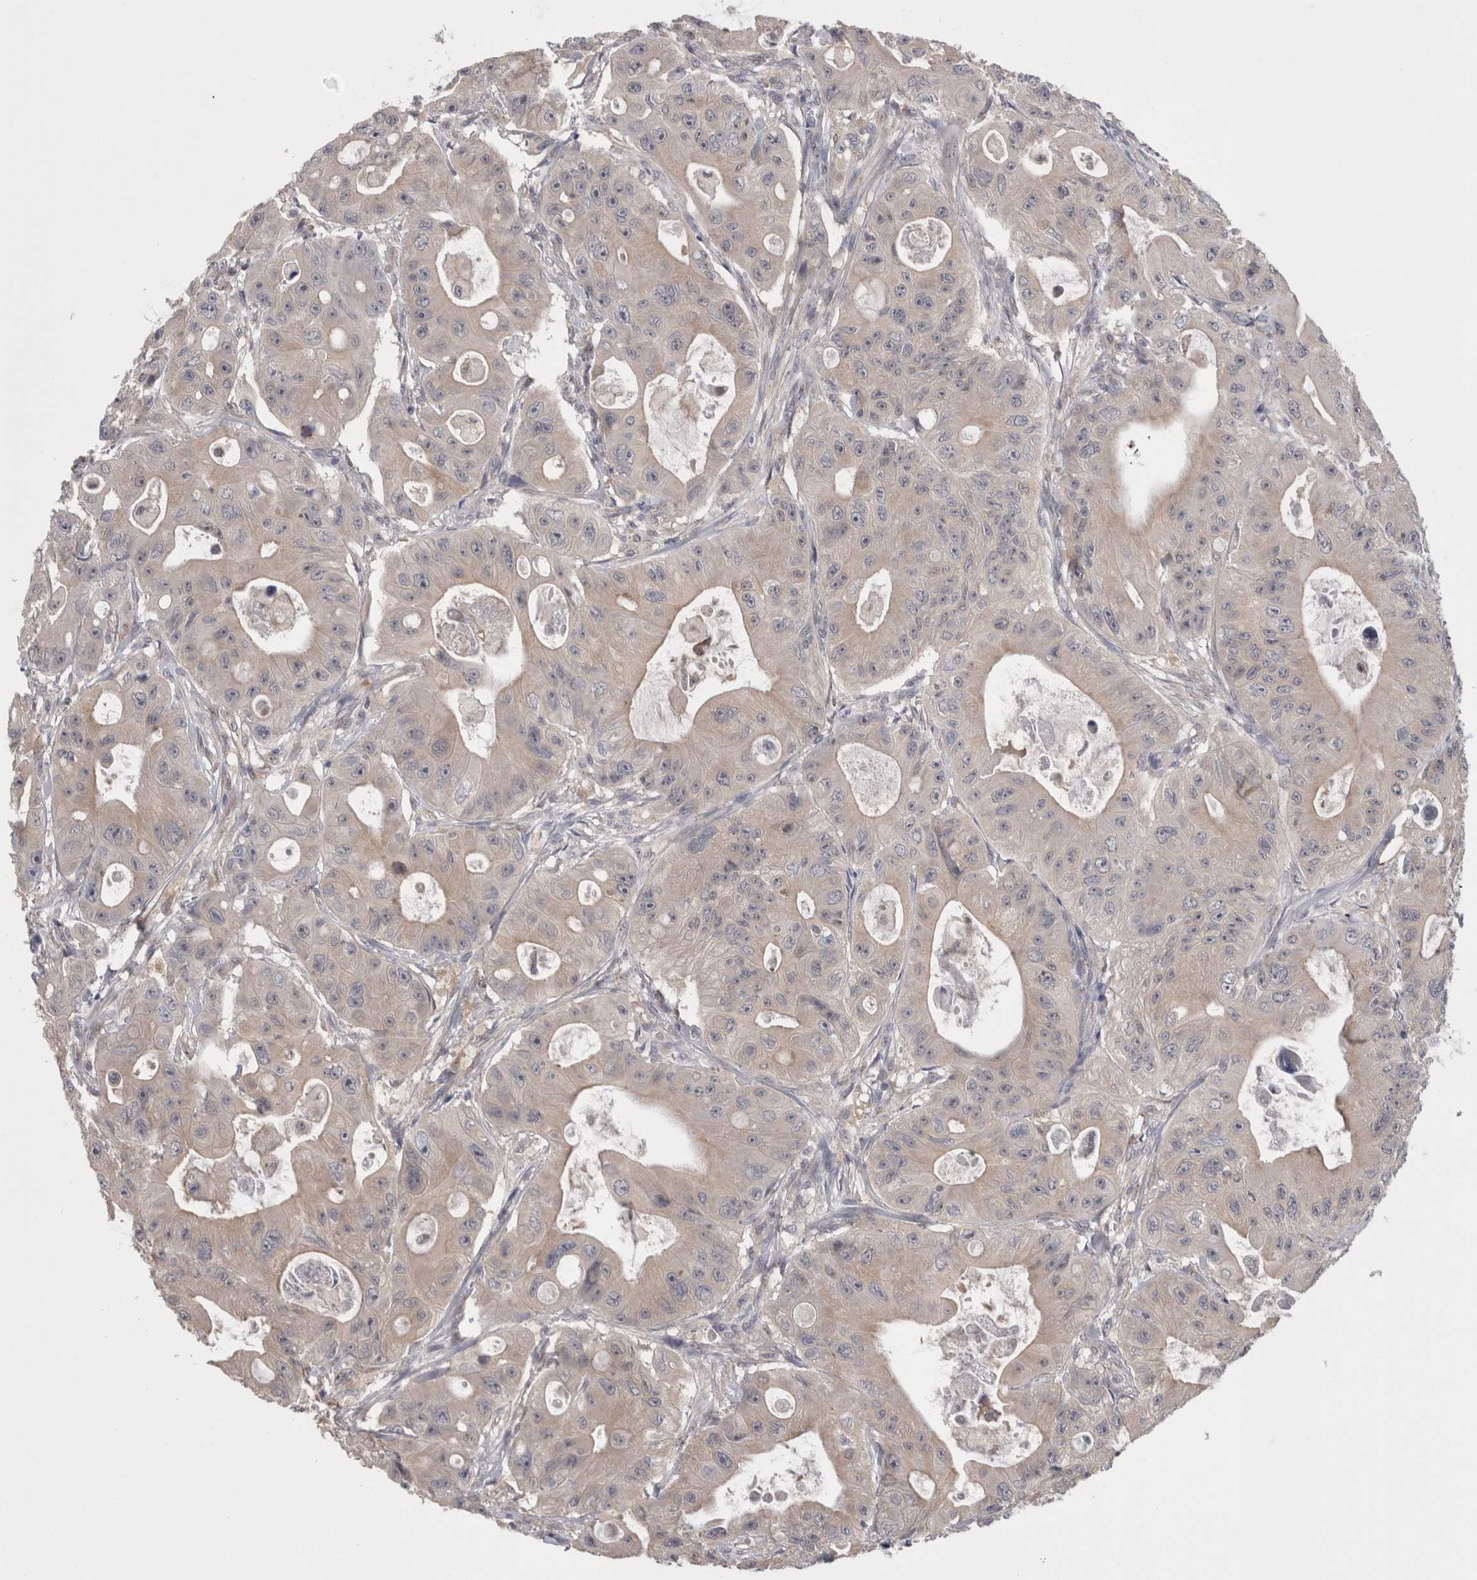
{"staining": {"intensity": "weak", "quantity": "25%-75%", "location": "cytoplasmic/membranous"}, "tissue": "colorectal cancer", "cell_type": "Tumor cells", "image_type": "cancer", "snomed": [{"axis": "morphology", "description": "Adenocarcinoma, NOS"}, {"axis": "topography", "description": "Colon"}], "caption": "Immunohistochemical staining of human colorectal cancer (adenocarcinoma) displays low levels of weak cytoplasmic/membranous protein staining in approximately 25%-75% of tumor cells.", "gene": "DCTN6", "patient": {"sex": "female", "age": 46}}